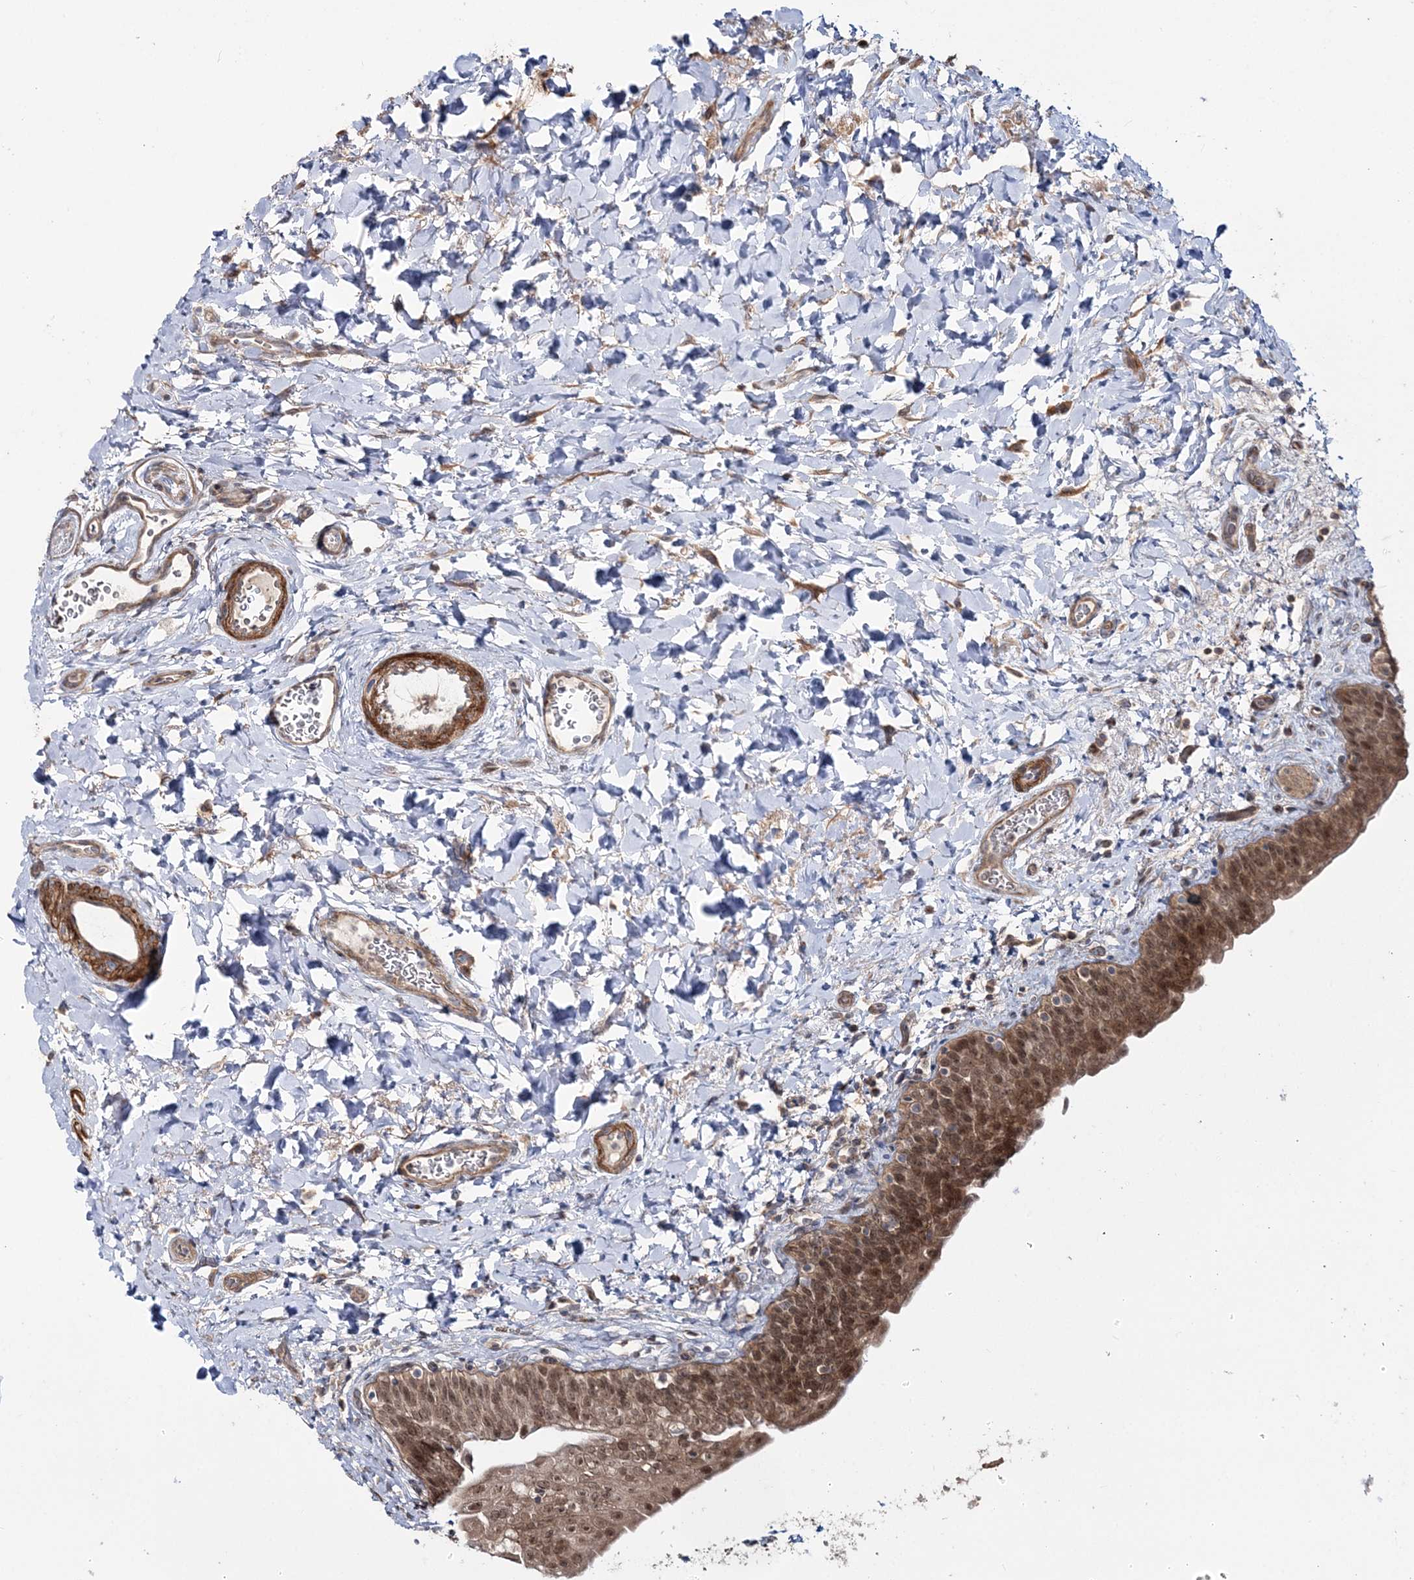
{"staining": {"intensity": "moderate", "quantity": ">75%", "location": "cytoplasmic/membranous,nuclear"}, "tissue": "urinary bladder", "cell_type": "Urothelial cells", "image_type": "normal", "snomed": [{"axis": "morphology", "description": "Normal tissue, NOS"}, {"axis": "topography", "description": "Urinary bladder"}], "caption": "There is medium levels of moderate cytoplasmic/membranous,nuclear expression in urothelial cells of normal urinary bladder, as demonstrated by immunohistochemical staining (brown color).", "gene": "MOCS2", "patient": {"sex": "male", "age": 83}}